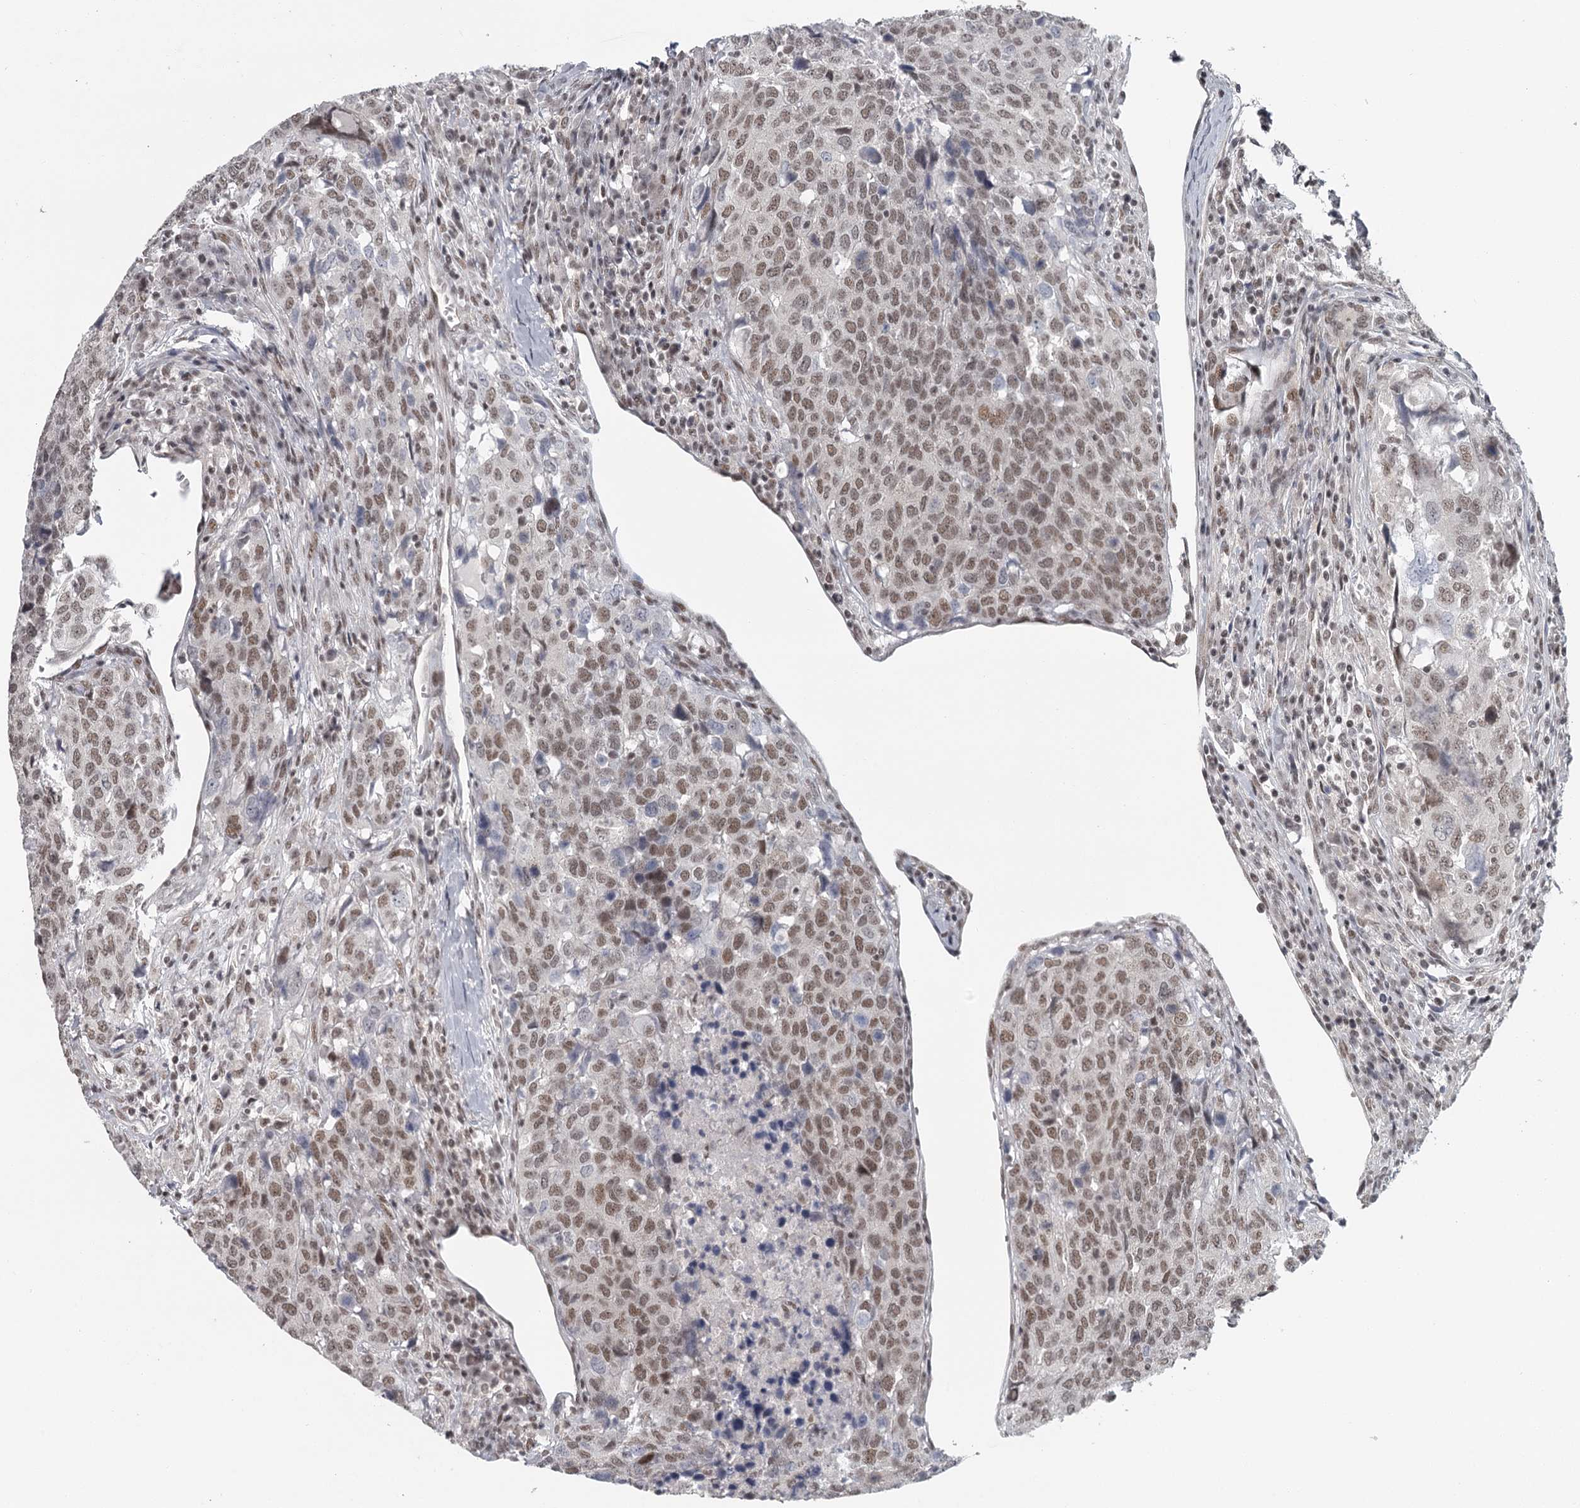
{"staining": {"intensity": "moderate", "quantity": ">75%", "location": "nuclear"}, "tissue": "head and neck cancer", "cell_type": "Tumor cells", "image_type": "cancer", "snomed": [{"axis": "morphology", "description": "Squamous cell carcinoma, NOS"}, {"axis": "topography", "description": "Head-Neck"}], "caption": "Head and neck cancer (squamous cell carcinoma) stained for a protein (brown) reveals moderate nuclear positive staining in about >75% of tumor cells.", "gene": "FAM13C", "patient": {"sex": "male", "age": 66}}